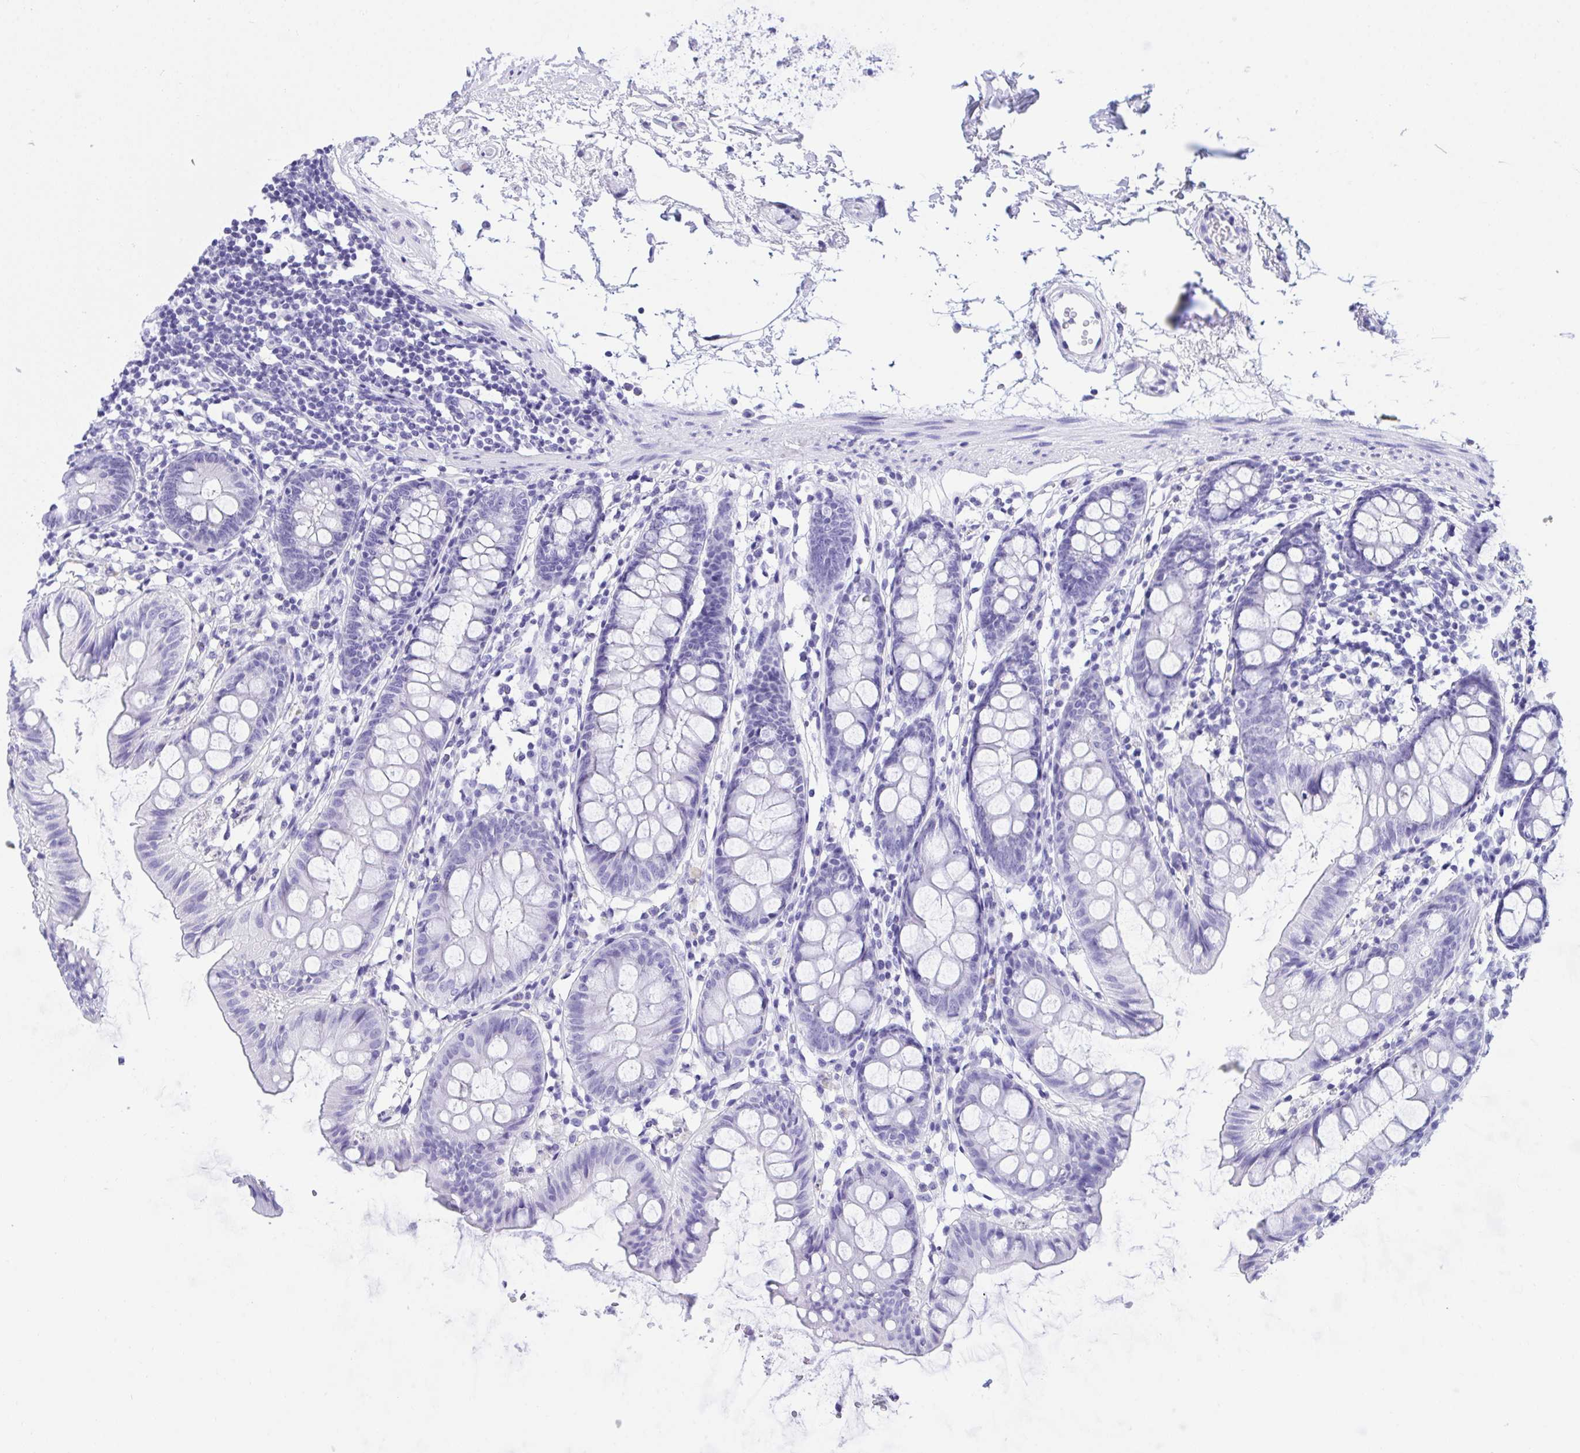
{"staining": {"intensity": "negative", "quantity": "none", "location": "none"}, "tissue": "colon", "cell_type": "Endothelial cells", "image_type": "normal", "snomed": [{"axis": "morphology", "description": "Normal tissue, NOS"}, {"axis": "topography", "description": "Colon"}], "caption": "This image is of unremarkable colon stained with IHC to label a protein in brown with the nuclei are counter-stained blue. There is no expression in endothelial cells.", "gene": "TLN2", "patient": {"sex": "female", "age": 84}}